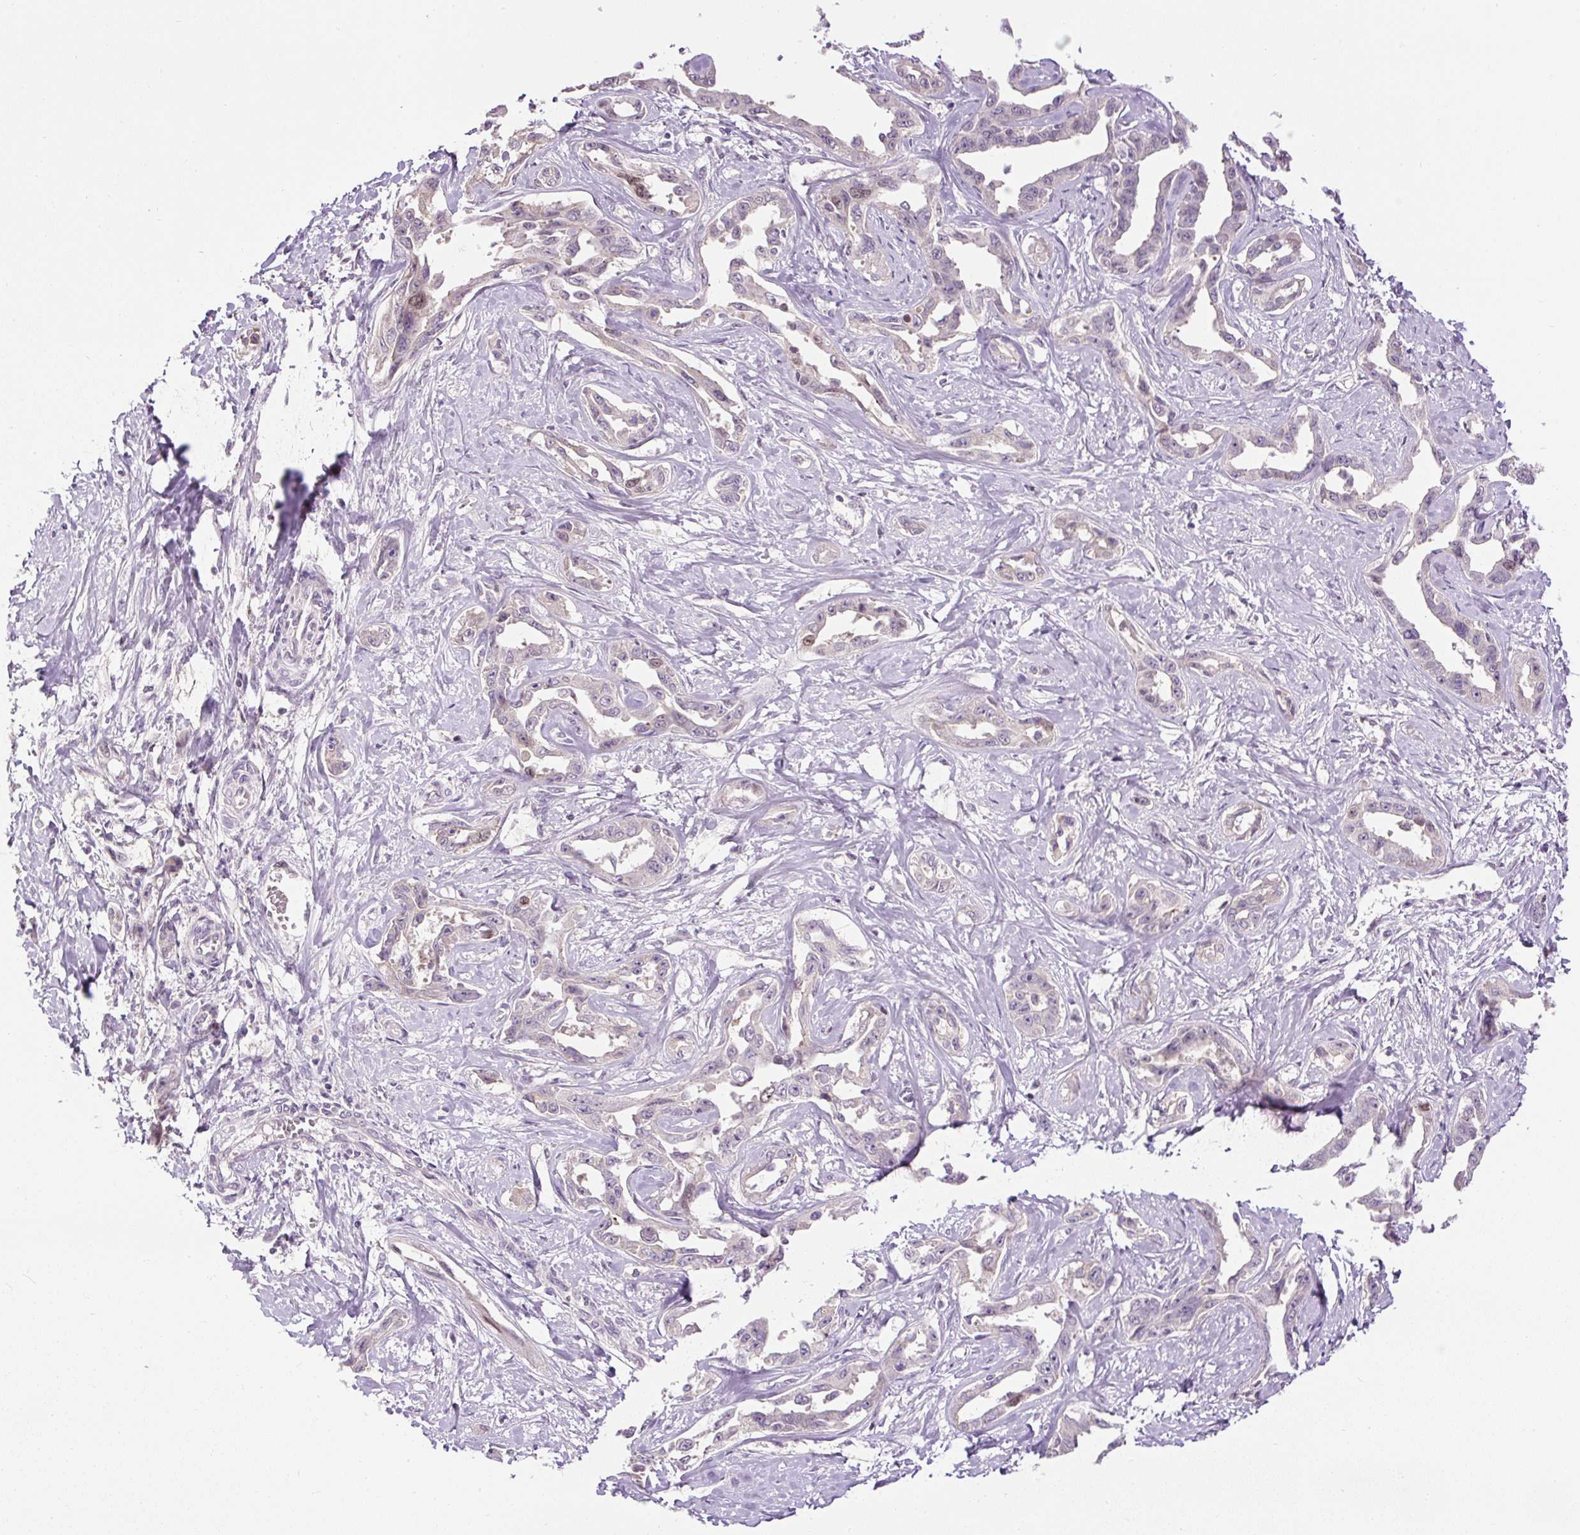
{"staining": {"intensity": "moderate", "quantity": "<25%", "location": "nuclear"}, "tissue": "liver cancer", "cell_type": "Tumor cells", "image_type": "cancer", "snomed": [{"axis": "morphology", "description": "Cholangiocarcinoma"}, {"axis": "topography", "description": "Liver"}], "caption": "Moderate nuclear staining for a protein is identified in approximately <25% of tumor cells of liver cancer (cholangiocarcinoma) using IHC.", "gene": "RACGAP1", "patient": {"sex": "male", "age": 59}}